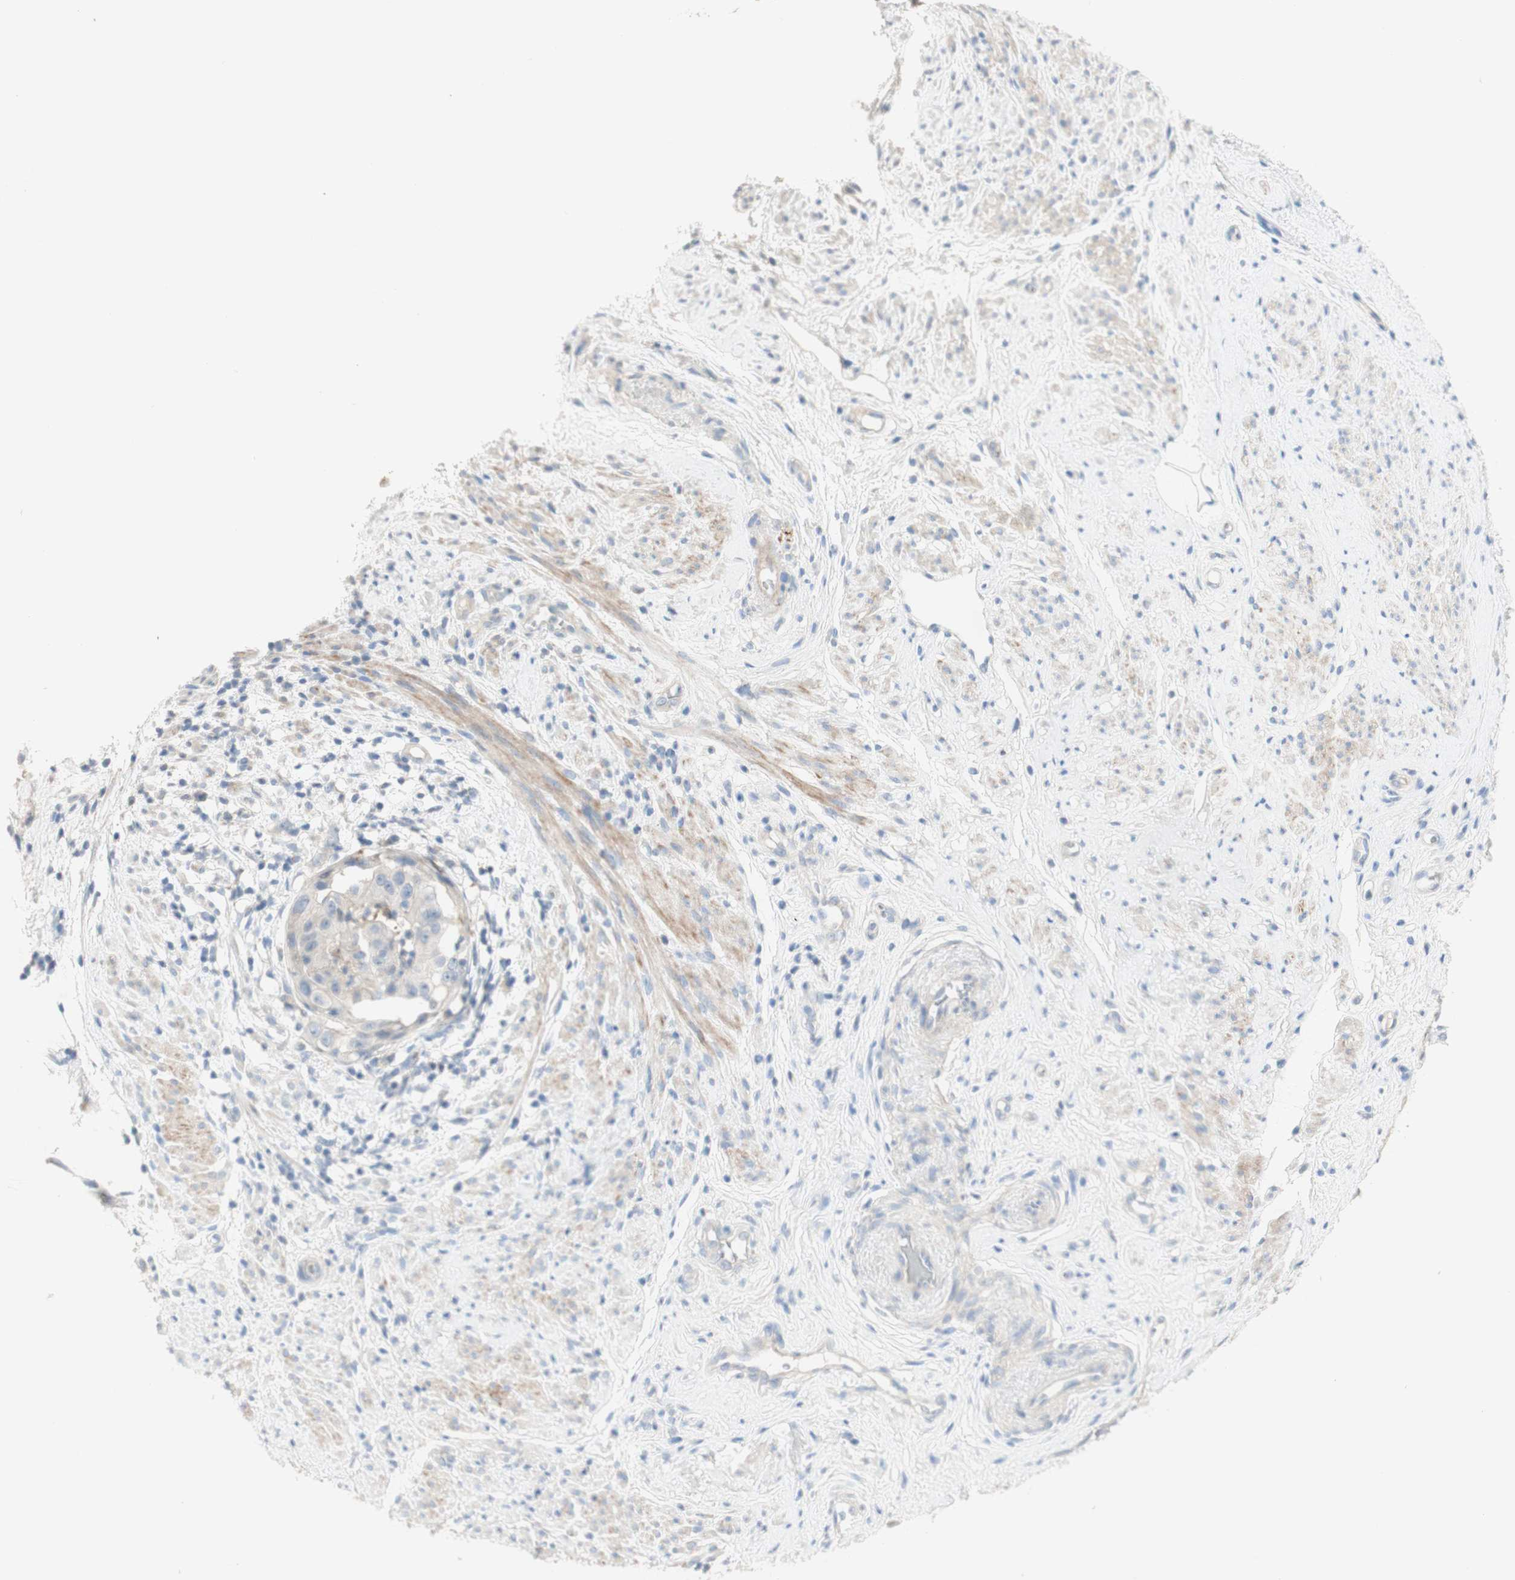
{"staining": {"intensity": "negative", "quantity": "none", "location": "none"}, "tissue": "endometrial cancer", "cell_type": "Tumor cells", "image_type": "cancer", "snomed": [{"axis": "morphology", "description": "Adenocarcinoma, NOS"}, {"axis": "topography", "description": "Endometrium"}], "caption": "Immunohistochemistry (IHC) image of neoplastic tissue: human endometrial adenocarcinoma stained with DAB reveals no significant protein expression in tumor cells.", "gene": "MANEA", "patient": {"sex": "female", "age": 85}}